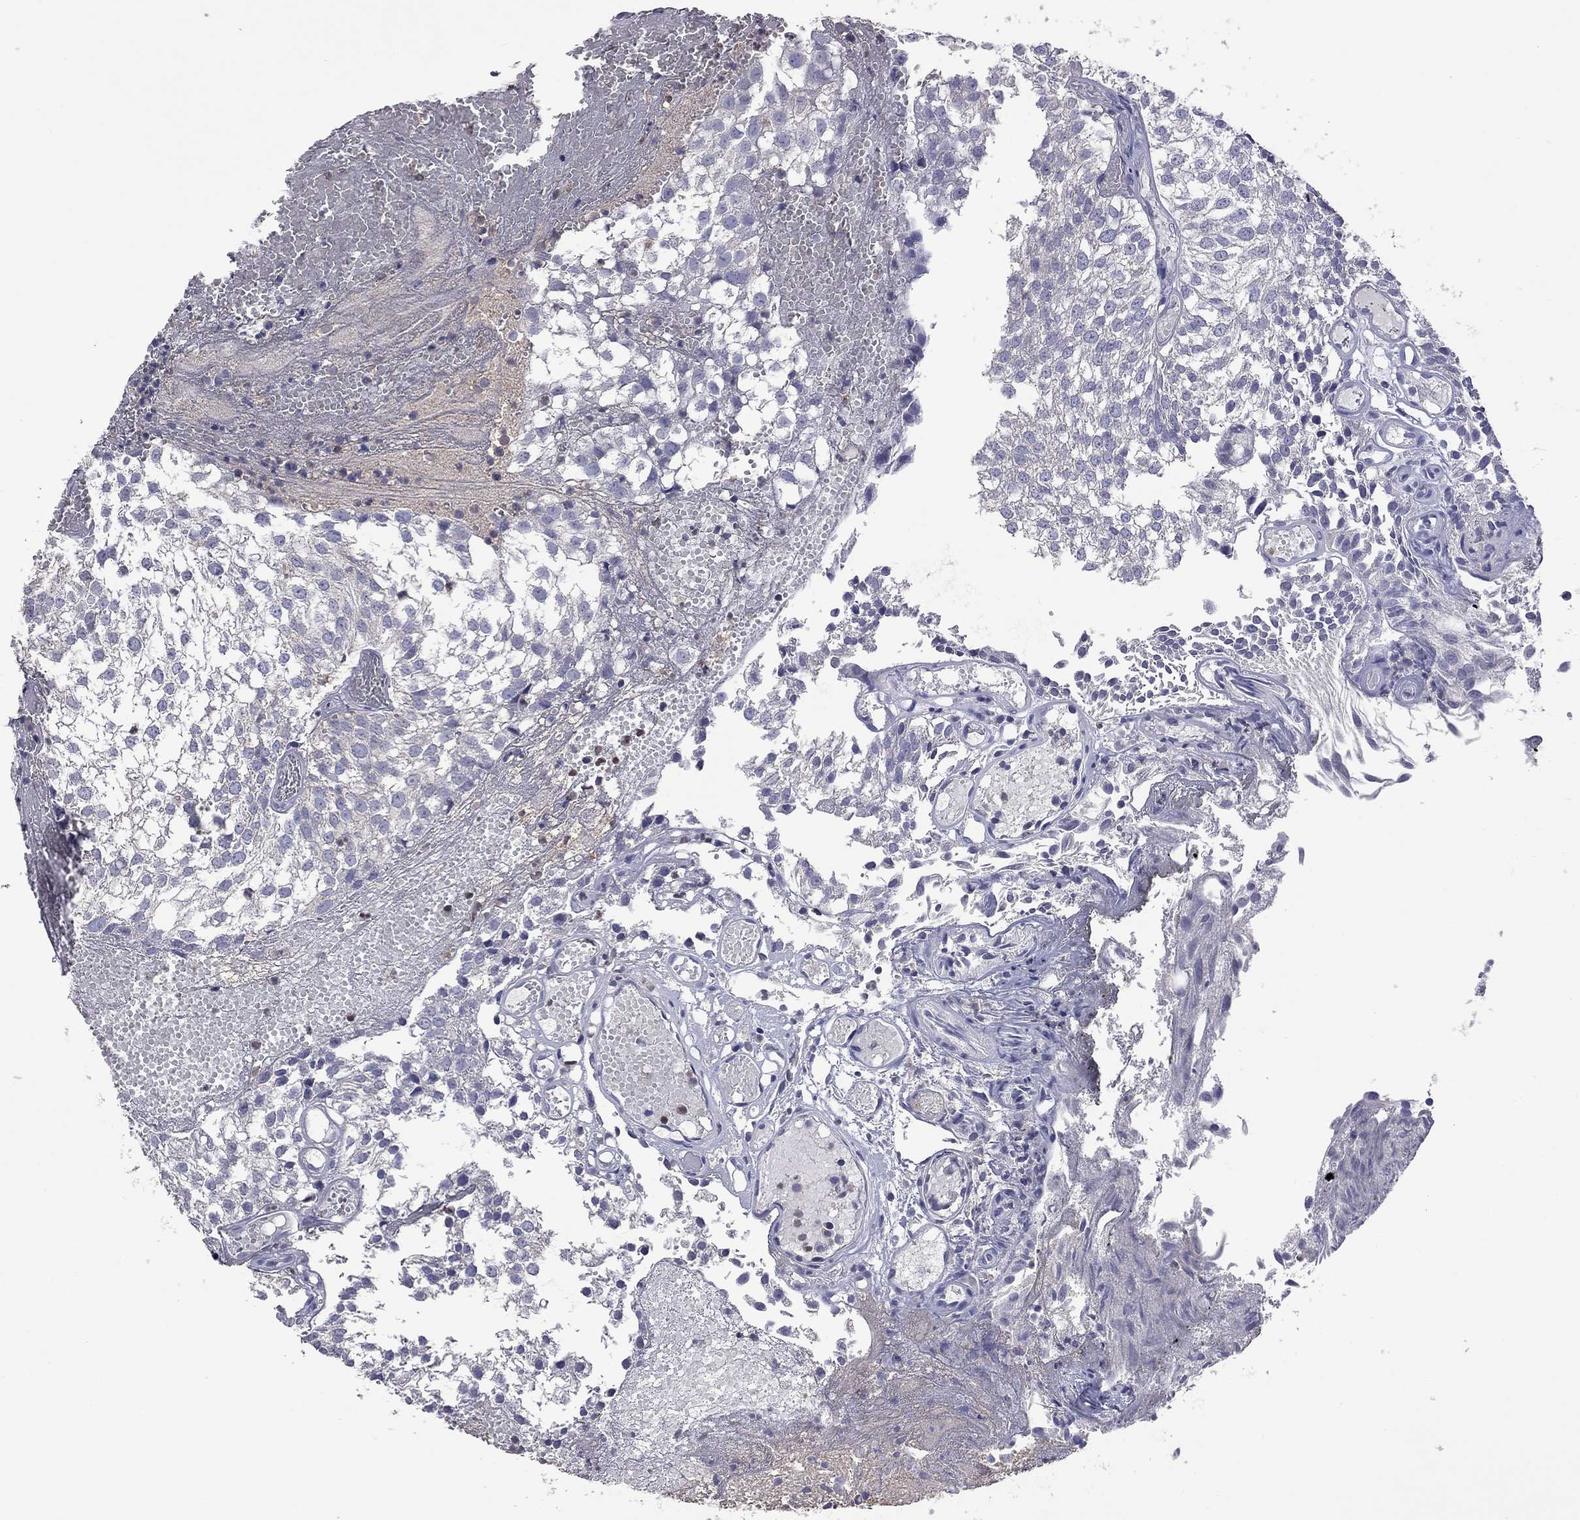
{"staining": {"intensity": "negative", "quantity": "none", "location": "none"}, "tissue": "urothelial cancer", "cell_type": "Tumor cells", "image_type": "cancer", "snomed": [{"axis": "morphology", "description": "Urothelial carcinoma, Low grade"}, {"axis": "topography", "description": "Urinary bladder"}], "caption": "Immunohistochemistry histopathology image of neoplastic tissue: human urothelial cancer stained with DAB reveals no significant protein positivity in tumor cells. Nuclei are stained in blue.", "gene": "IPCEF1", "patient": {"sex": "male", "age": 79}}